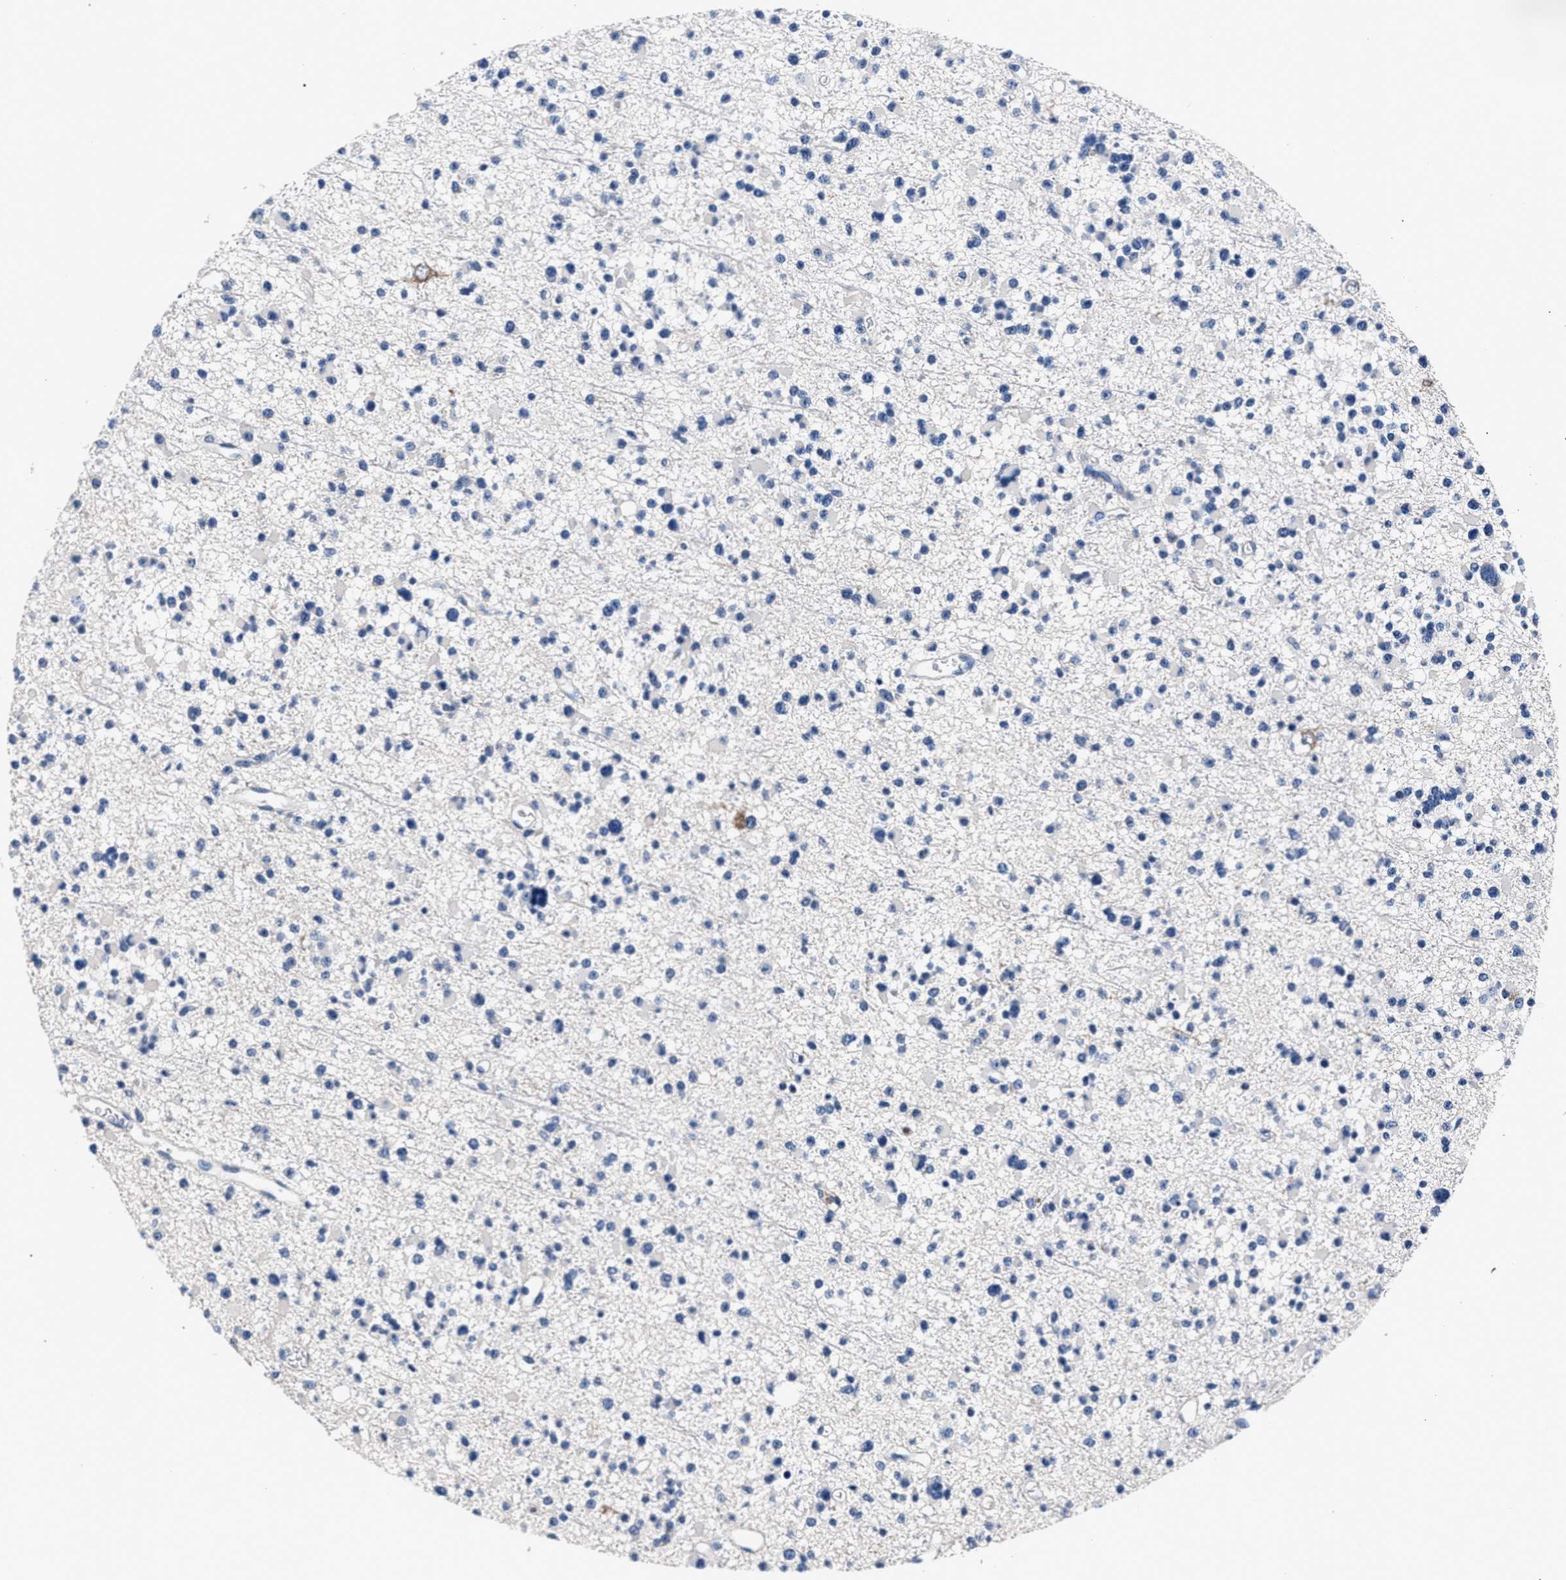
{"staining": {"intensity": "negative", "quantity": "none", "location": "none"}, "tissue": "glioma", "cell_type": "Tumor cells", "image_type": "cancer", "snomed": [{"axis": "morphology", "description": "Glioma, malignant, Low grade"}, {"axis": "topography", "description": "Brain"}], "caption": "DAB immunohistochemical staining of glioma displays no significant expression in tumor cells.", "gene": "PHF24", "patient": {"sex": "female", "age": 22}}